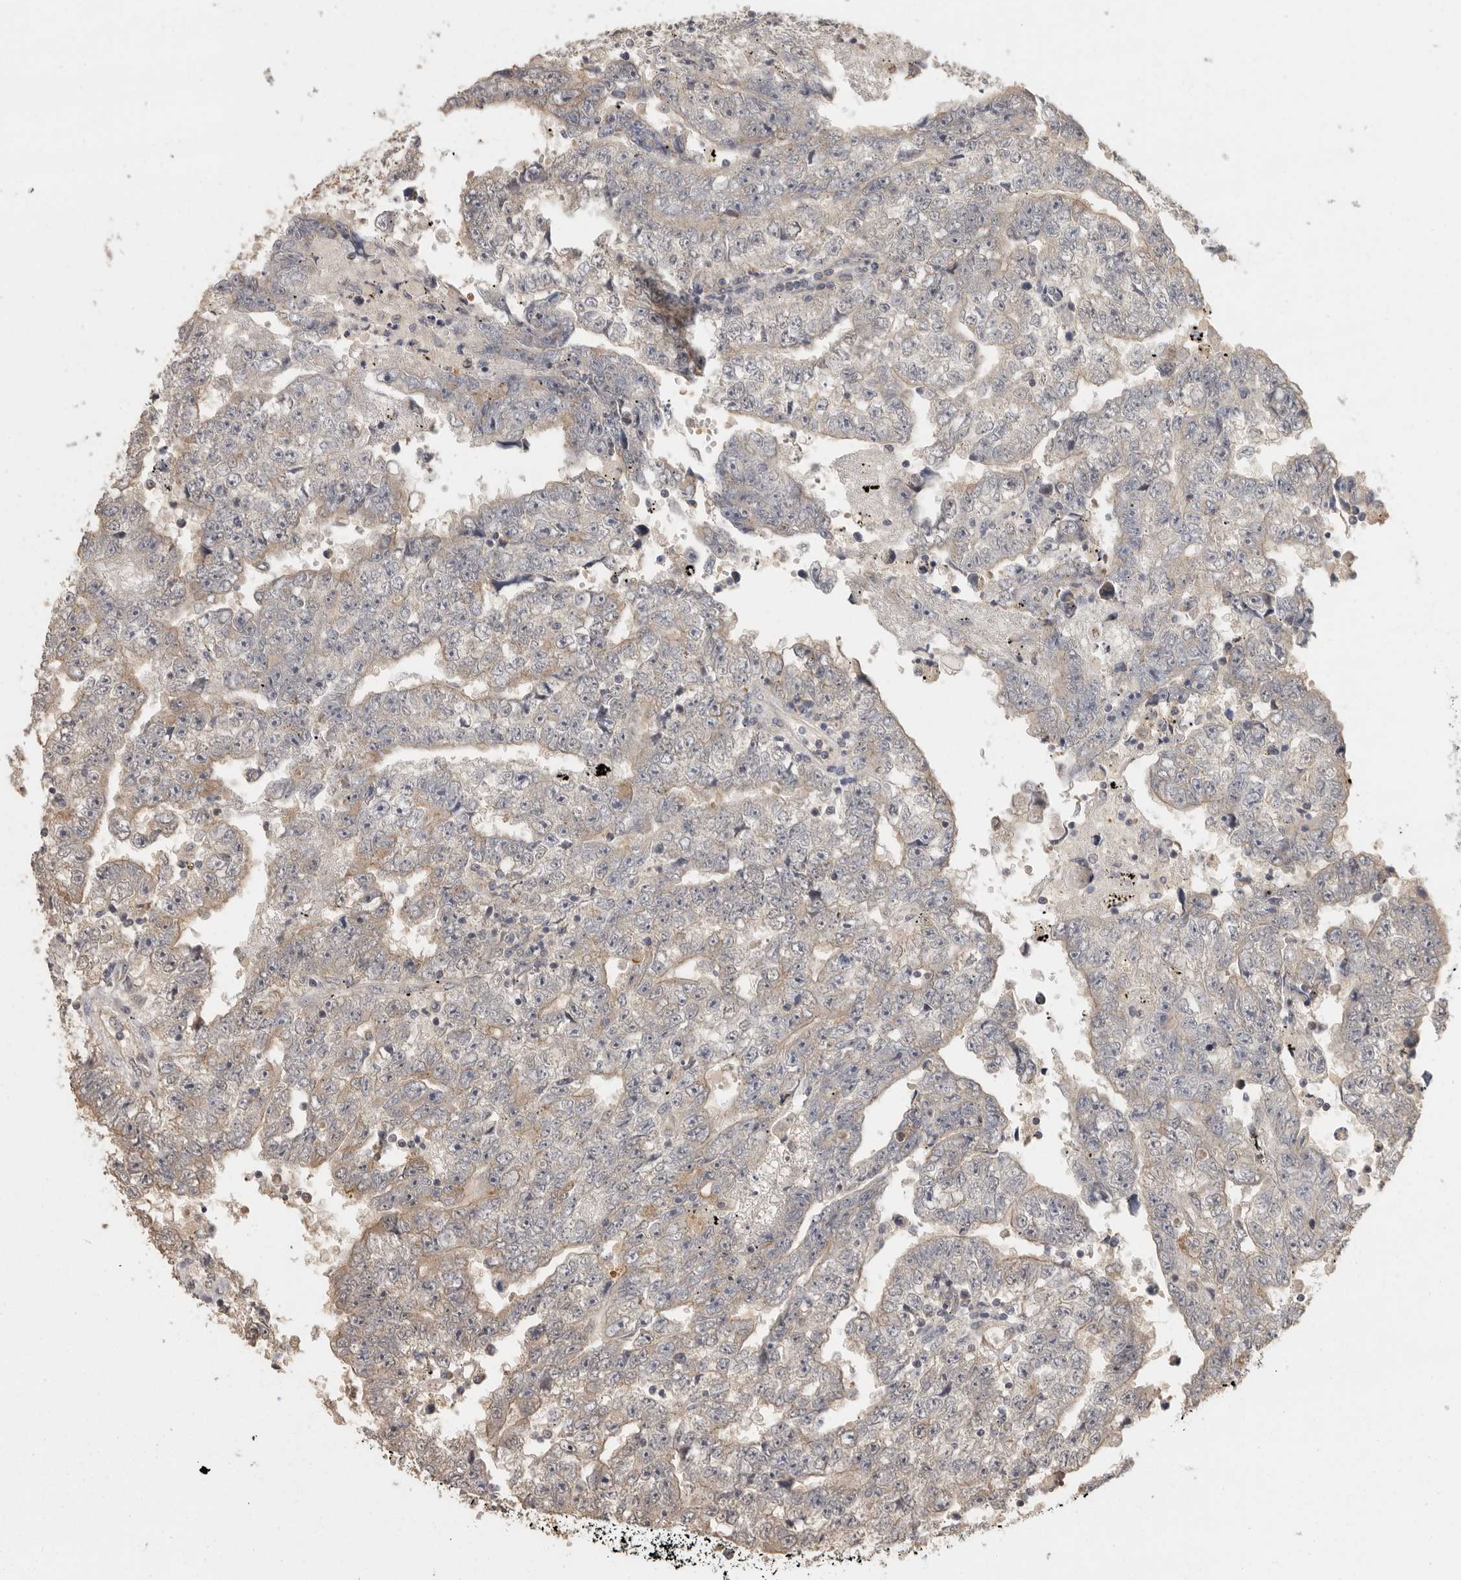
{"staining": {"intensity": "negative", "quantity": "none", "location": "none"}, "tissue": "testis cancer", "cell_type": "Tumor cells", "image_type": "cancer", "snomed": [{"axis": "morphology", "description": "Carcinoma, Embryonal, NOS"}, {"axis": "topography", "description": "Testis"}], "caption": "Human testis embryonal carcinoma stained for a protein using IHC demonstrates no positivity in tumor cells.", "gene": "BAIAP2", "patient": {"sex": "male", "age": 25}}